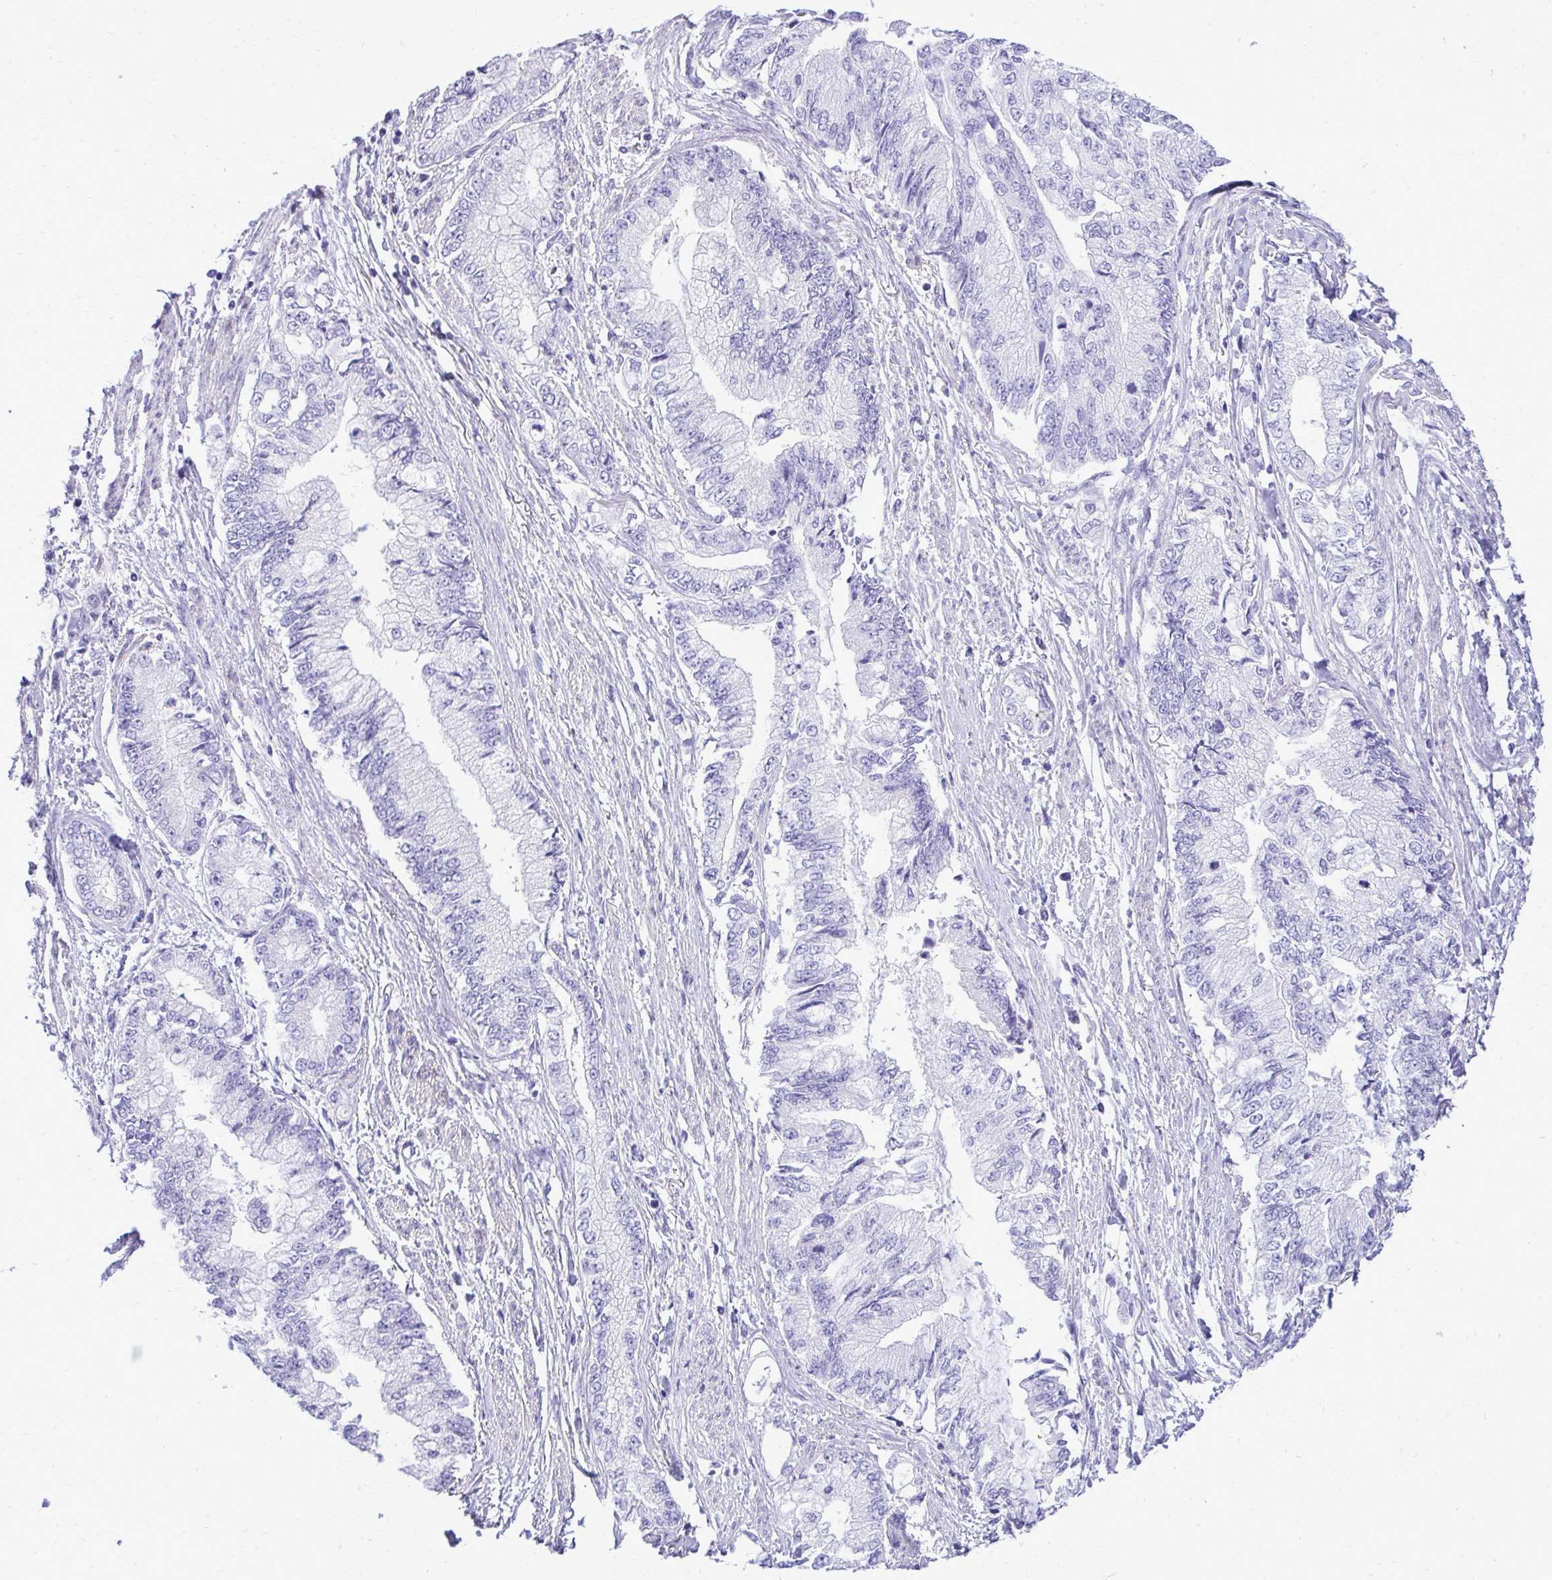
{"staining": {"intensity": "negative", "quantity": "none", "location": "none"}, "tissue": "stomach cancer", "cell_type": "Tumor cells", "image_type": "cancer", "snomed": [{"axis": "morphology", "description": "Adenocarcinoma, NOS"}, {"axis": "topography", "description": "Stomach, upper"}], "caption": "Tumor cells are negative for brown protein staining in stomach cancer.", "gene": "ANKDD1B", "patient": {"sex": "female", "age": 74}}